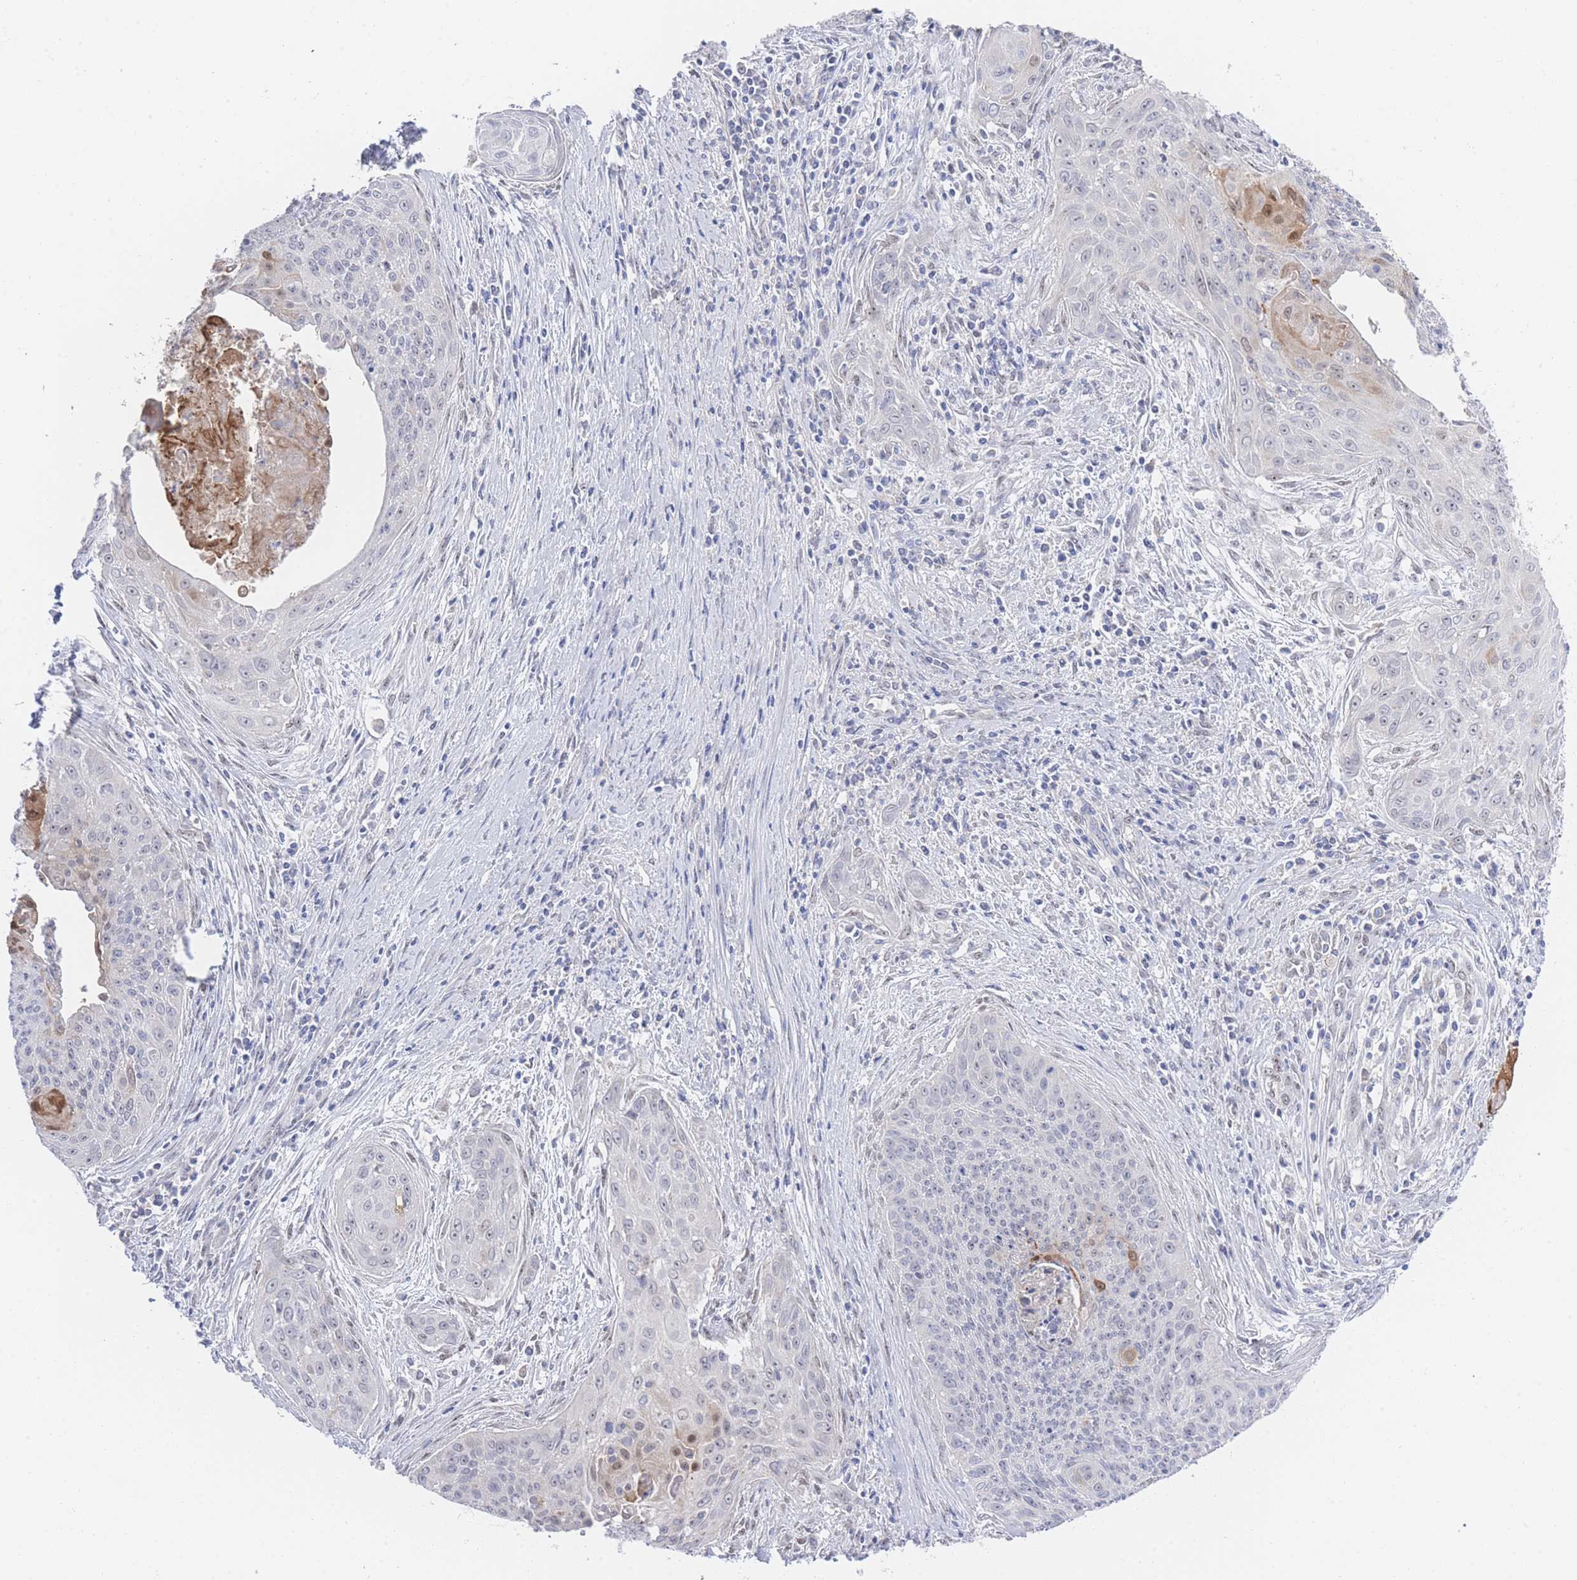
{"staining": {"intensity": "moderate", "quantity": "<25%", "location": "cytoplasmic/membranous,nuclear"}, "tissue": "cervical cancer", "cell_type": "Tumor cells", "image_type": "cancer", "snomed": [{"axis": "morphology", "description": "Squamous cell carcinoma, NOS"}, {"axis": "topography", "description": "Cervix"}], "caption": "A histopathology image of squamous cell carcinoma (cervical) stained for a protein reveals moderate cytoplasmic/membranous and nuclear brown staining in tumor cells.", "gene": "ZNF142", "patient": {"sex": "female", "age": 55}}